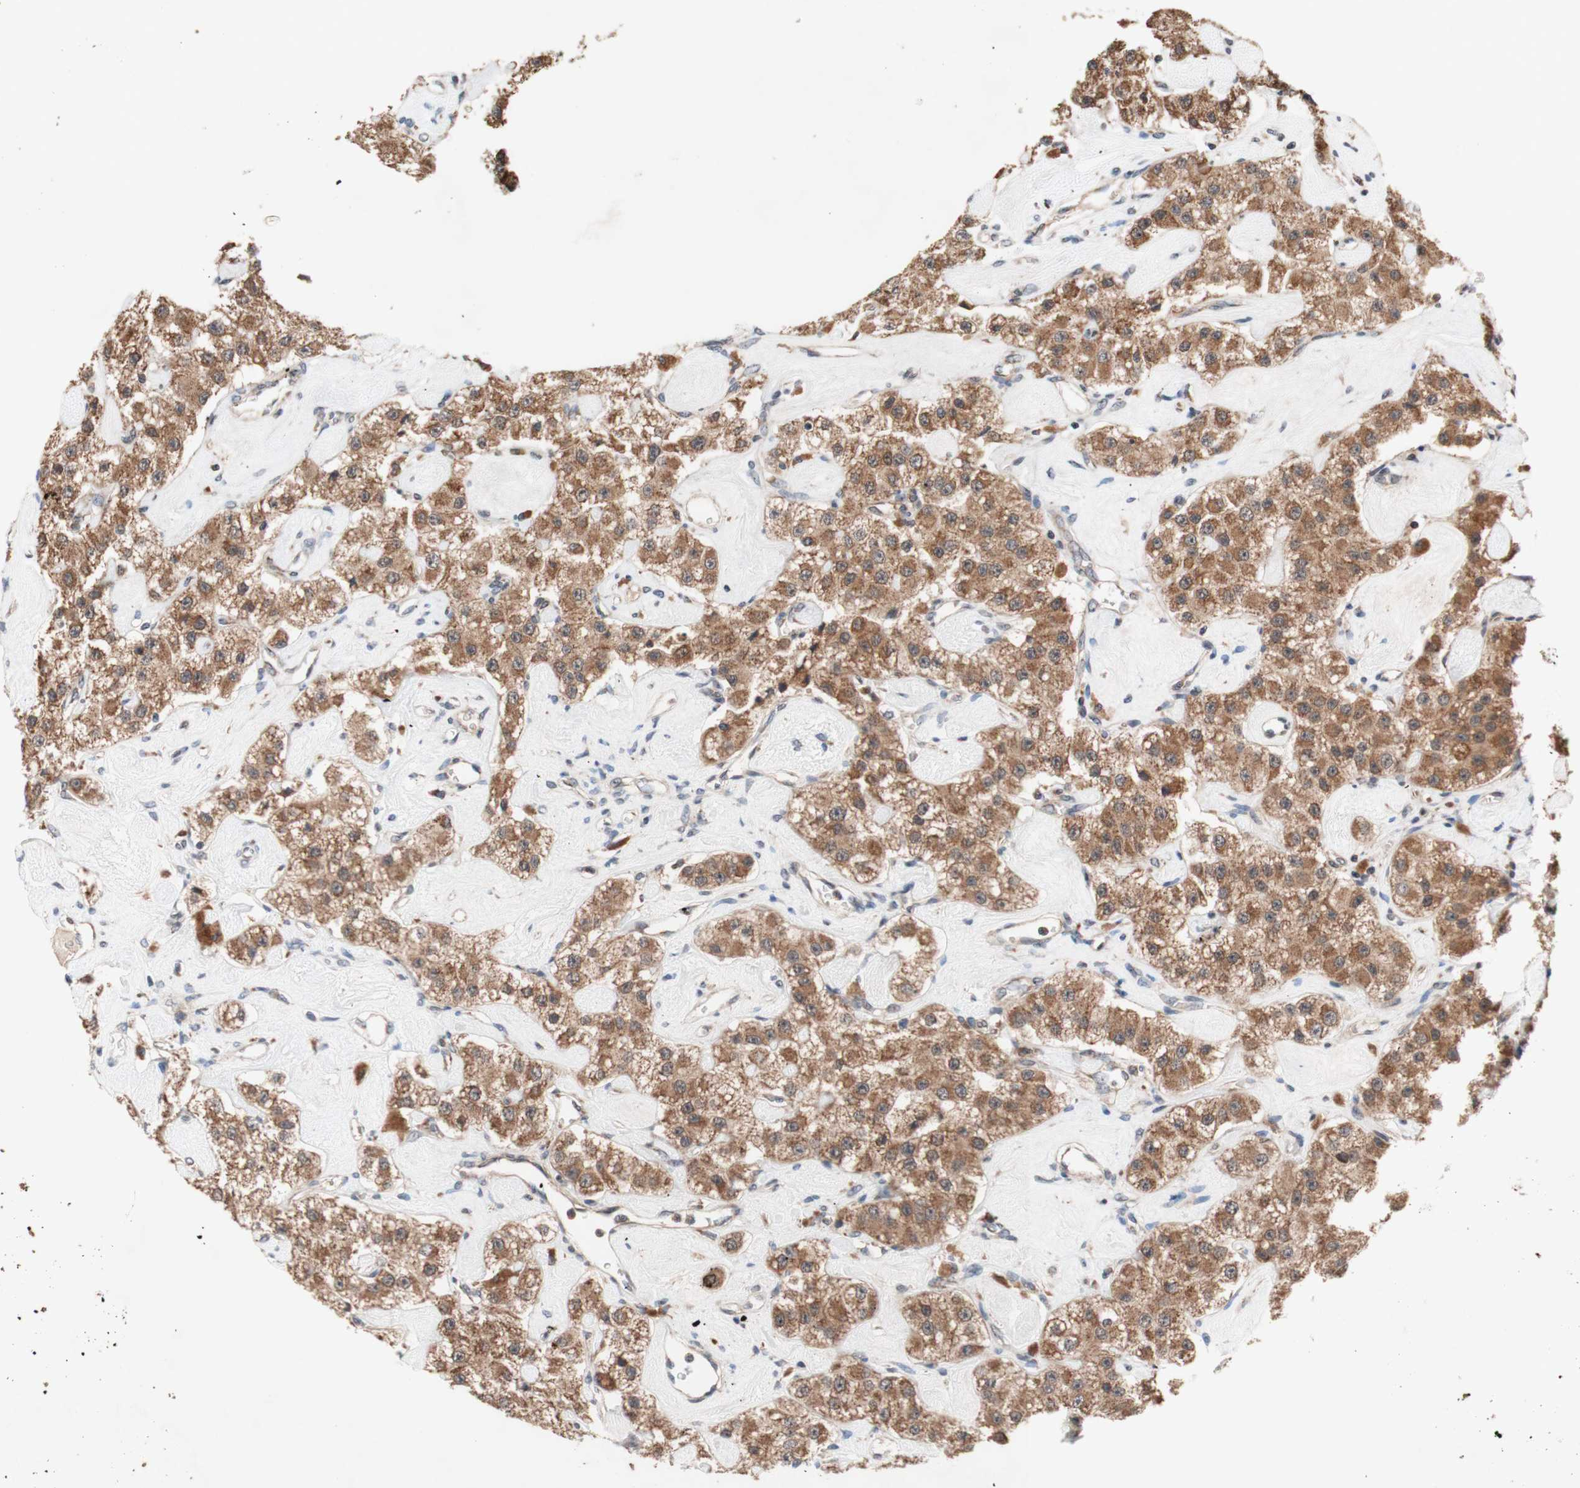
{"staining": {"intensity": "moderate", "quantity": ">75%", "location": "cytoplasmic/membranous"}, "tissue": "carcinoid", "cell_type": "Tumor cells", "image_type": "cancer", "snomed": [{"axis": "morphology", "description": "Carcinoid, malignant, NOS"}, {"axis": "topography", "description": "Pancreas"}], "caption": "Immunohistochemistry (IHC) image of neoplastic tissue: malignant carcinoid stained using immunohistochemistry (IHC) shows medium levels of moderate protein expression localized specifically in the cytoplasmic/membranous of tumor cells, appearing as a cytoplasmic/membranous brown color.", "gene": "DDOST", "patient": {"sex": "male", "age": 41}}